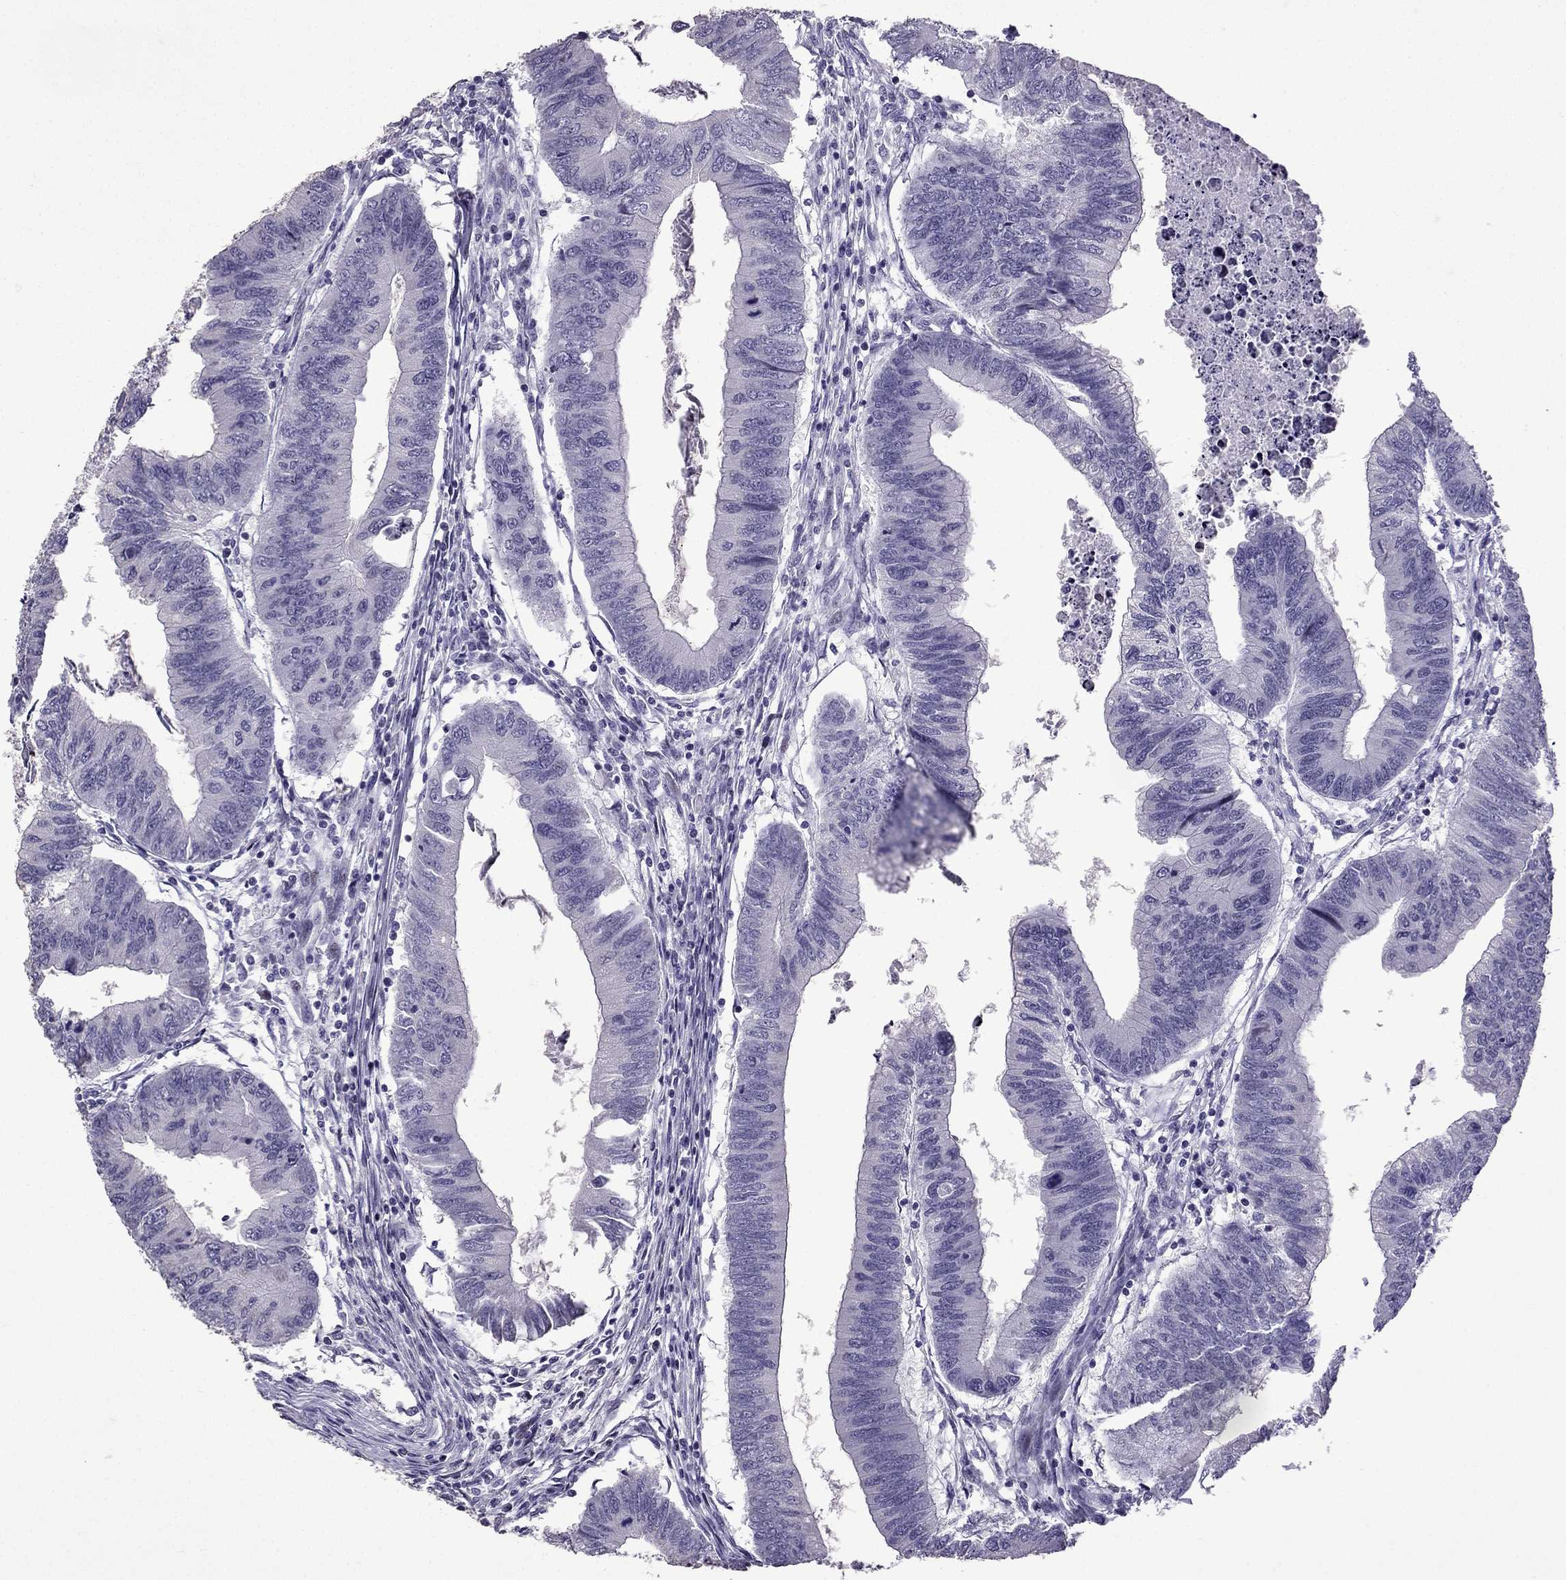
{"staining": {"intensity": "negative", "quantity": "none", "location": "none"}, "tissue": "colorectal cancer", "cell_type": "Tumor cells", "image_type": "cancer", "snomed": [{"axis": "morphology", "description": "Adenocarcinoma, NOS"}, {"axis": "topography", "description": "Colon"}], "caption": "High power microscopy image of an immunohistochemistry micrograph of colorectal cancer, revealing no significant positivity in tumor cells. (Stains: DAB immunohistochemistry (IHC) with hematoxylin counter stain, Microscopy: brightfield microscopy at high magnification).", "gene": "TTN", "patient": {"sex": "male", "age": 53}}